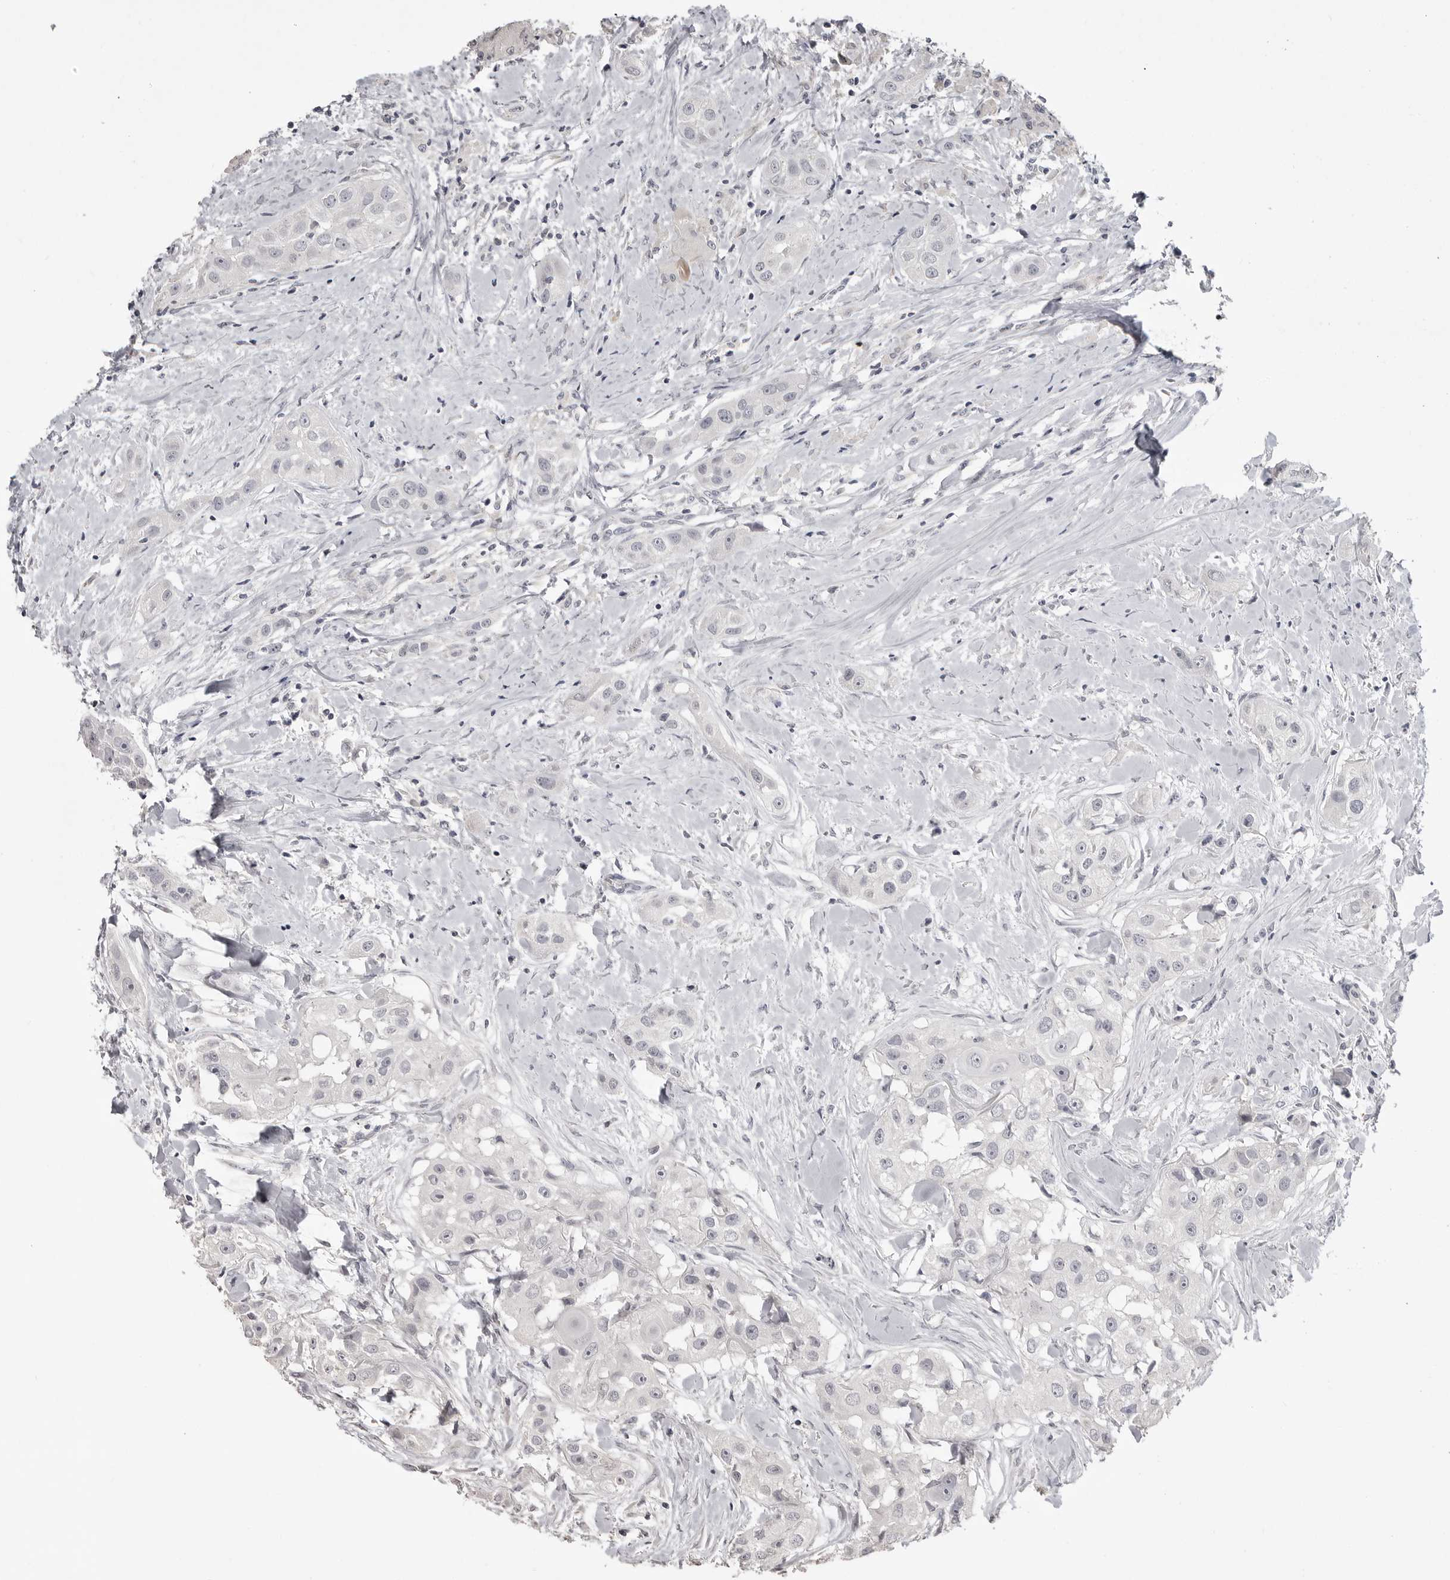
{"staining": {"intensity": "negative", "quantity": "none", "location": "none"}, "tissue": "head and neck cancer", "cell_type": "Tumor cells", "image_type": "cancer", "snomed": [{"axis": "morphology", "description": "Normal tissue, NOS"}, {"axis": "morphology", "description": "Squamous cell carcinoma, NOS"}, {"axis": "topography", "description": "Skeletal muscle"}, {"axis": "topography", "description": "Head-Neck"}], "caption": "Tumor cells show no significant protein staining in squamous cell carcinoma (head and neck).", "gene": "GPN2", "patient": {"sex": "male", "age": 51}}